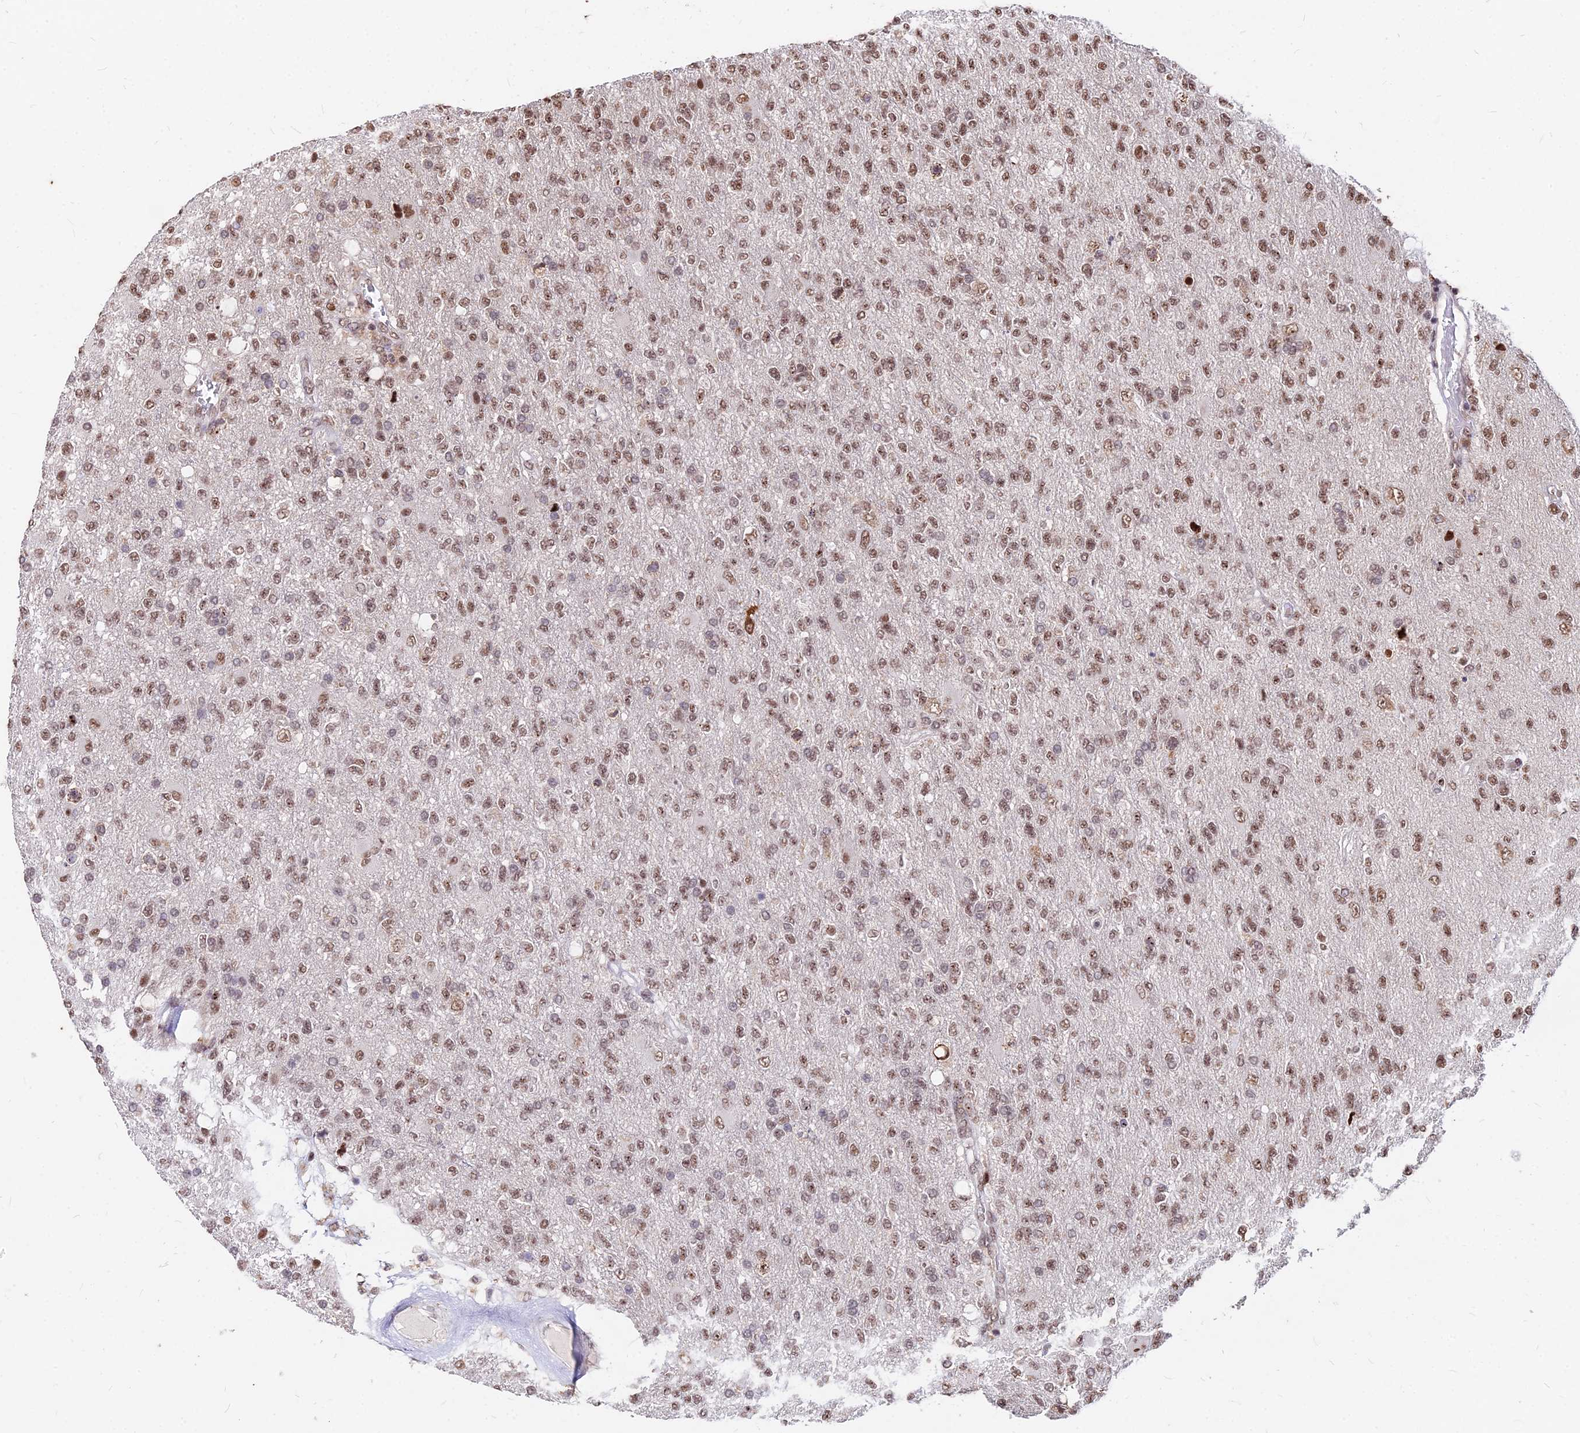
{"staining": {"intensity": "moderate", "quantity": ">75%", "location": "nuclear"}, "tissue": "glioma", "cell_type": "Tumor cells", "image_type": "cancer", "snomed": [{"axis": "morphology", "description": "Glioma, malignant, High grade"}, {"axis": "topography", "description": "Brain"}], "caption": "Malignant high-grade glioma was stained to show a protein in brown. There is medium levels of moderate nuclear positivity in about >75% of tumor cells.", "gene": "ZBED4", "patient": {"sex": "male", "age": 56}}